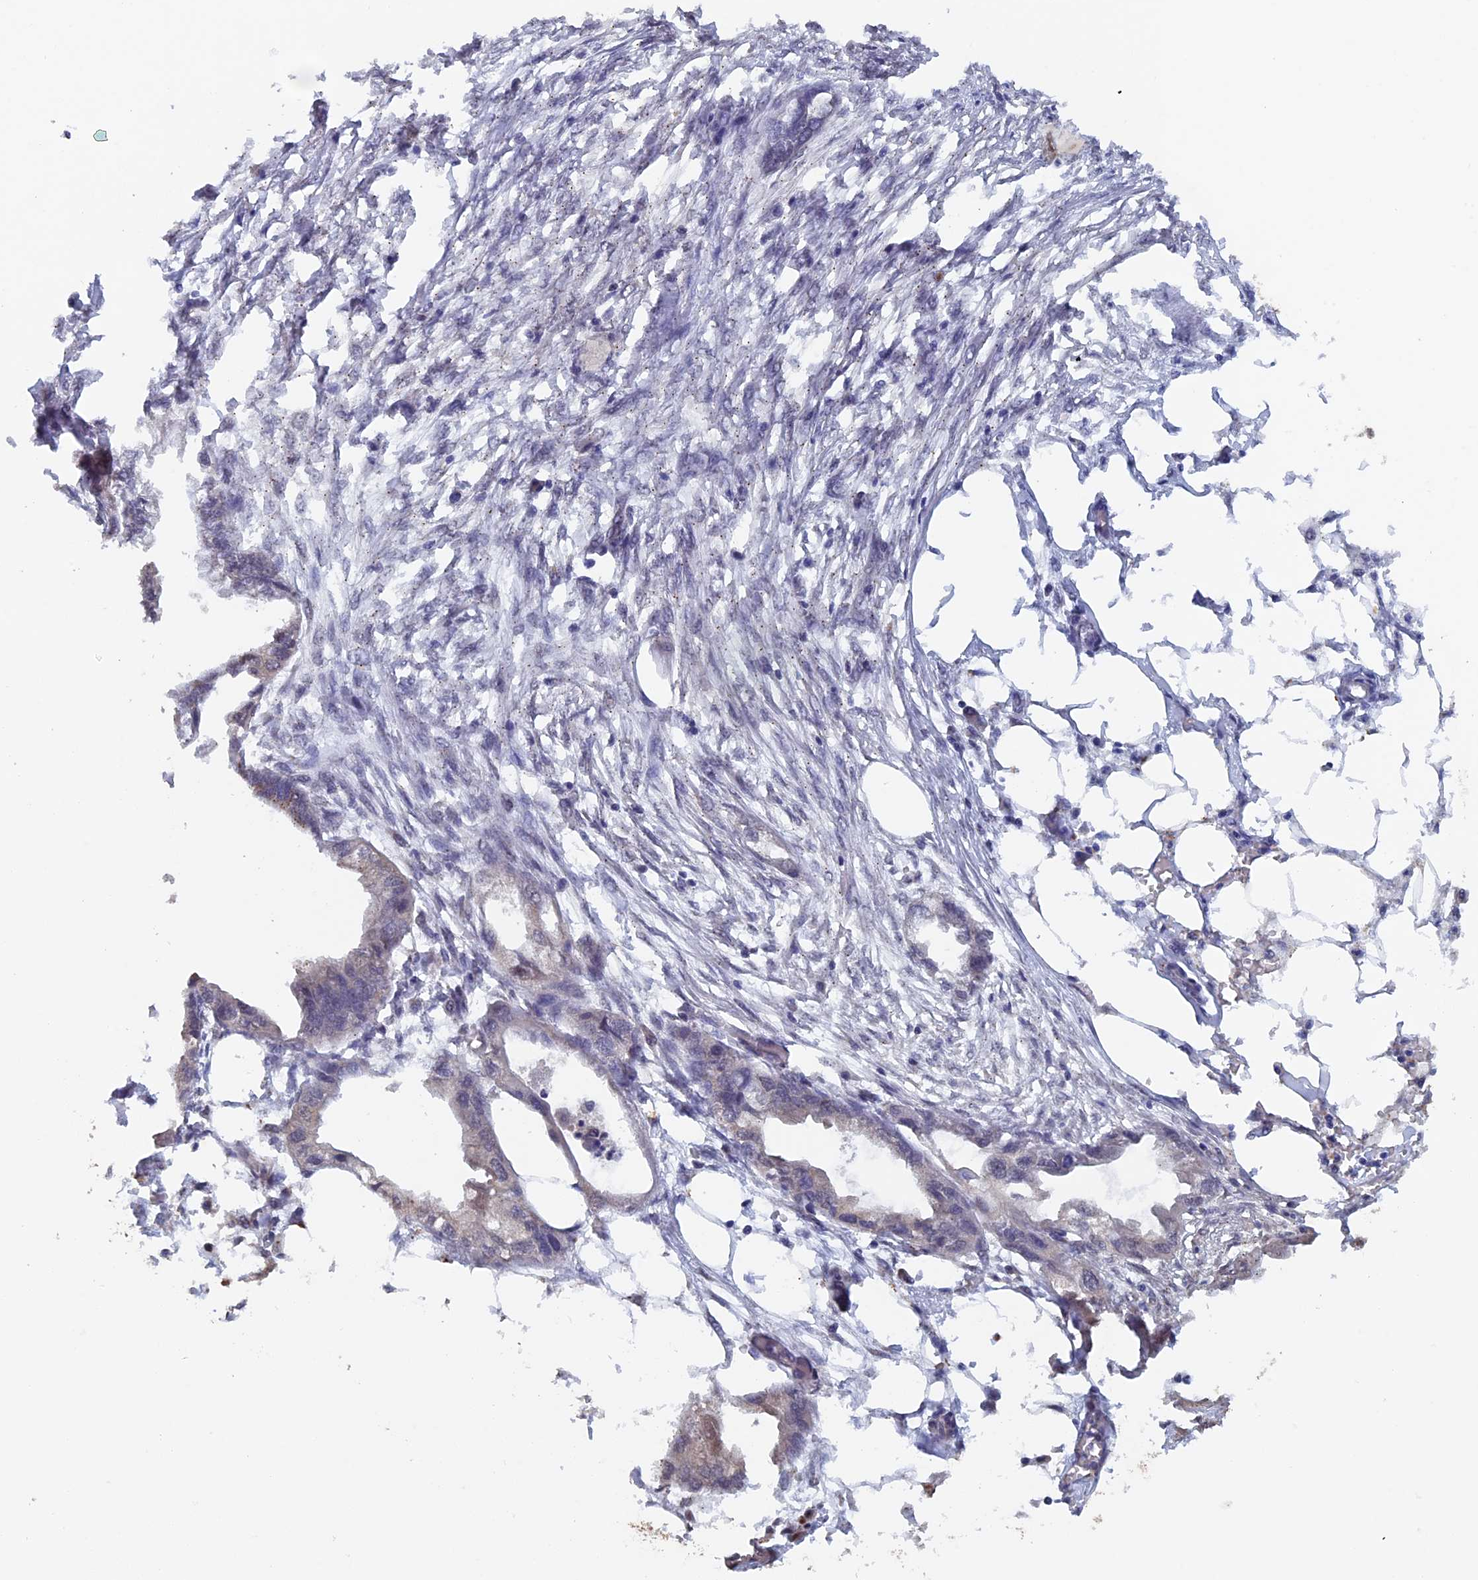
{"staining": {"intensity": "negative", "quantity": "none", "location": "none"}, "tissue": "endometrial cancer", "cell_type": "Tumor cells", "image_type": "cancer", "snomed": [{"axis": "morphology", "description": "Adenocarcinoma, NOS"}, {"axis": "morphology", "description": "Adenocarcinoma, metastatic, NOS"}, {"axis": "topography", "description": "Adipose tissue"}, {"axis": "topography", "description": "Endometrium"}], "caption": "DAB immunohistochemical staining of human endometrial cancer demonstrates no significant positivity in tumor cells.", "gene": "PIGQ", "patient": {"sex": "female", "age": 67}}